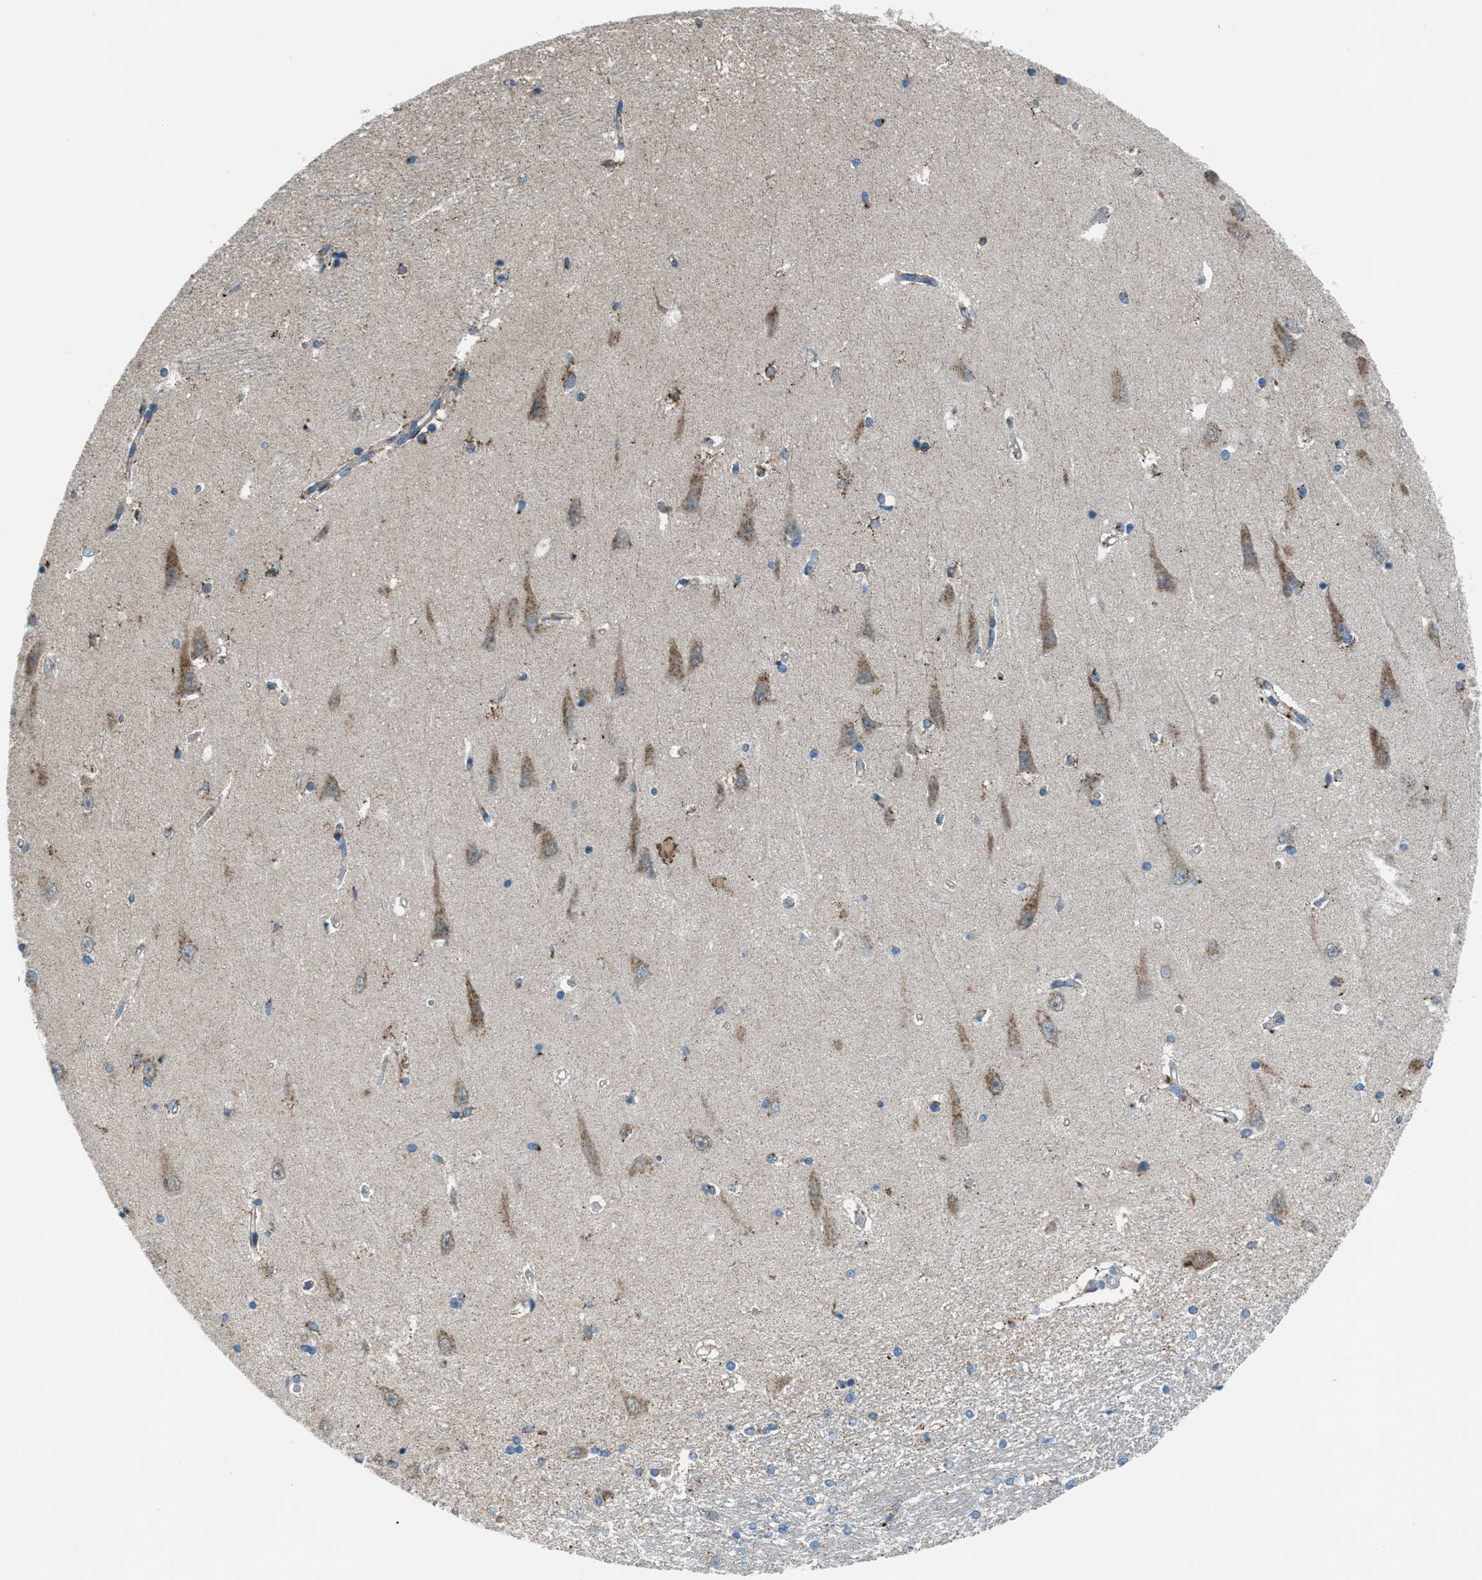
{"staining": {"intensity": "weak", "quantity": "<25%", "location": "cytoplasmic/membranous"}, "tissue": "hippocampus", "cell_type": "Glial cells", "image_type": "normal", "snomed": [{"axis": "morphology", "description": "Normal tissue, NOS"}, {"axis": "topography", "description": "Hippocampus"}], "caption": "A high-resolution photomicrograph shows immunohistochemistry staining of normal hippocampus, which demonstrates no significant positivity in glial cells.", "gene": "BCKDK", "patient": {"sex": "male", "age": 45}}